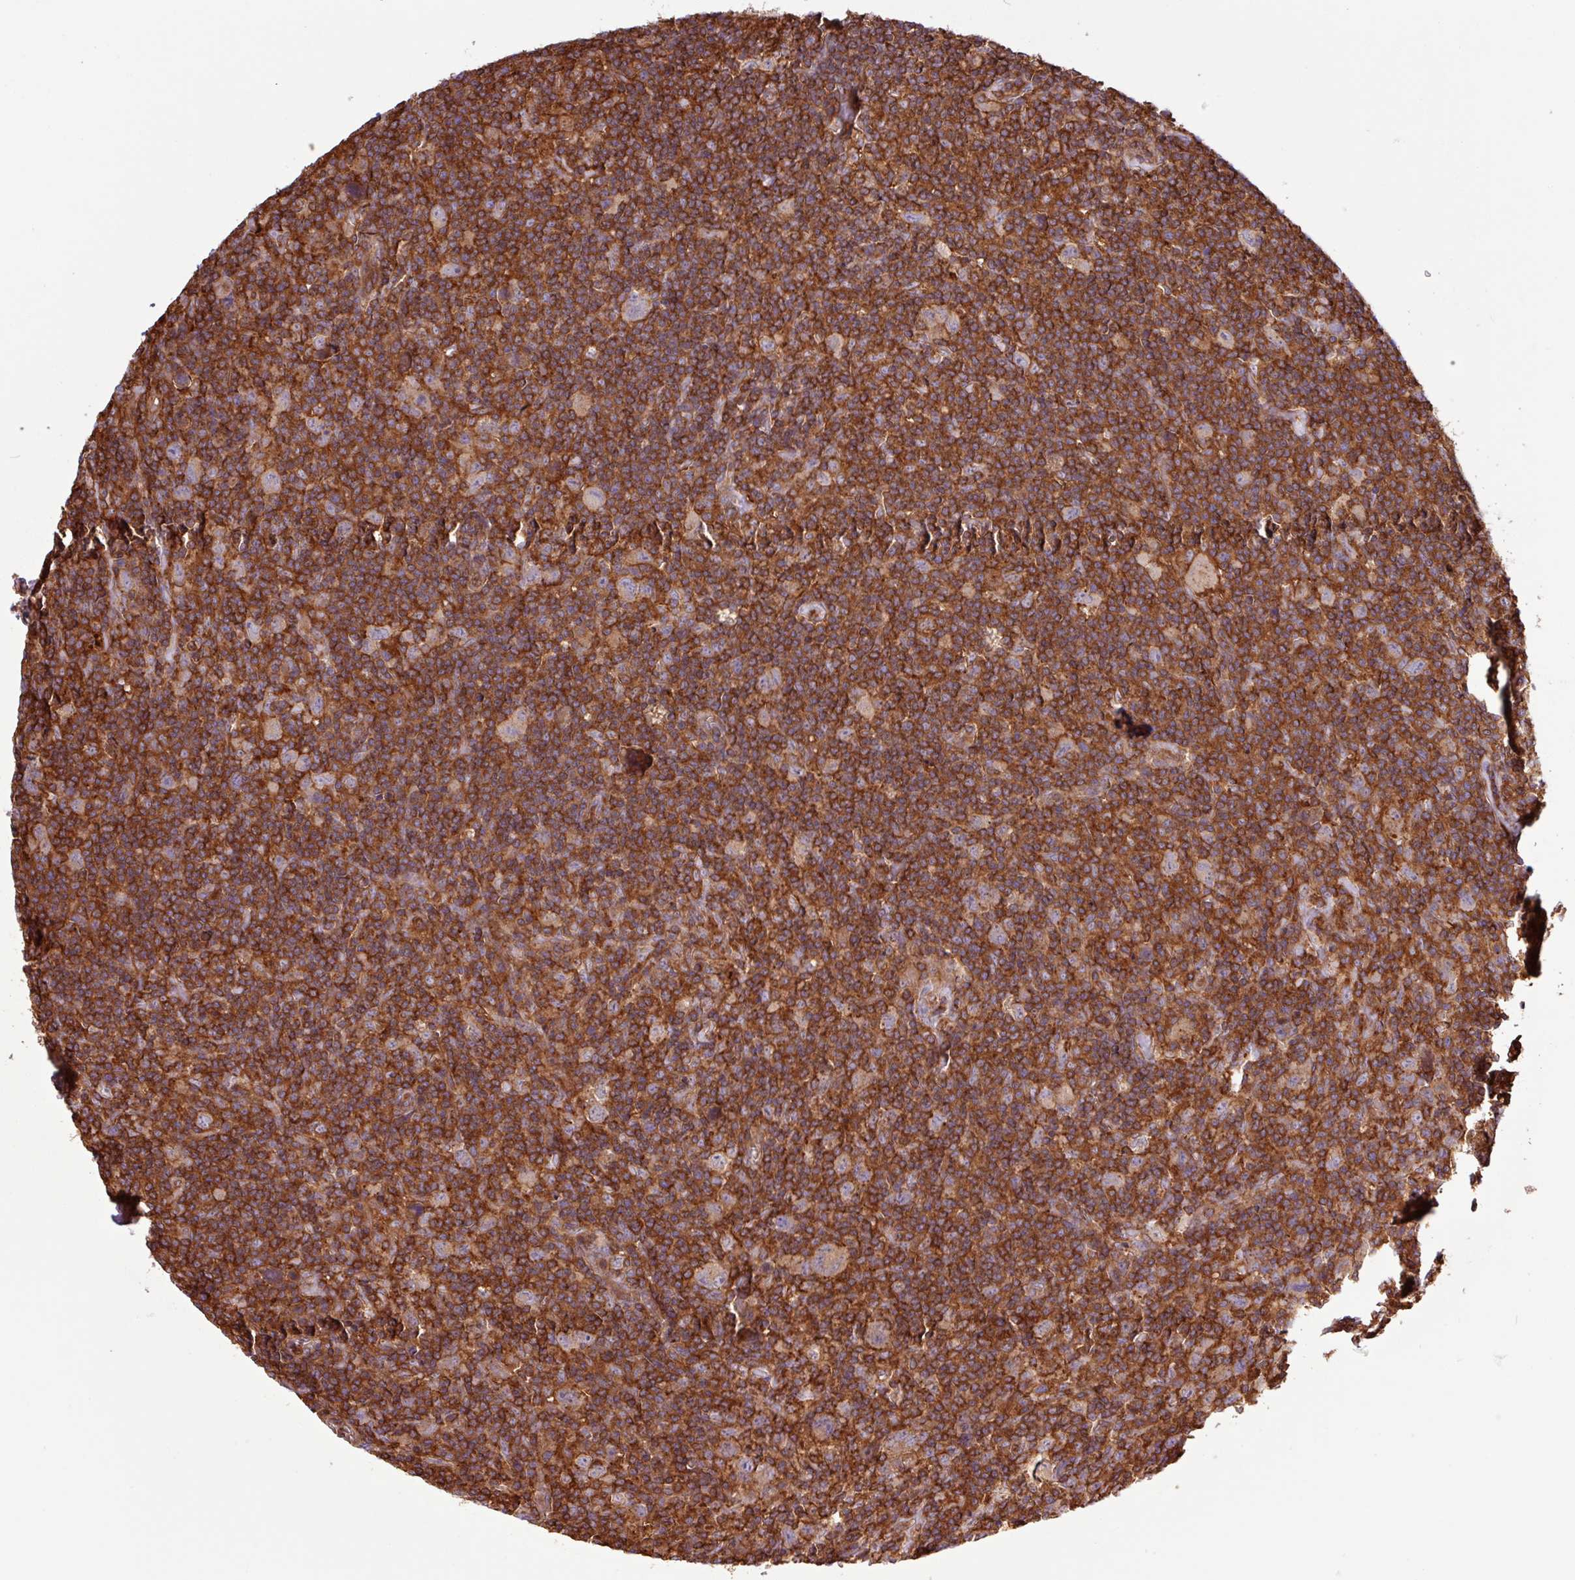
{"staining": {"intensity": "weak", "quantity": "25%-75%", "location": "cytoplasmic/membranous"}, "tissue": "lymphoma", "cell_type": "Tumor cells", "image_type": "cancer", "snomed": [{"axis": "morphology", "description": "Hodgkin's disease, NOS"}, {"axis": "topography", "description": "Lymph node"}], "caption": "Tumor cells exhibit low levels of weak cytoplasmic/membranous positivity in about 25%-75% of cells in Hodgkin's disease.", "gene": "ACTR3", "patient": {"sex": "female", "age": 18}}